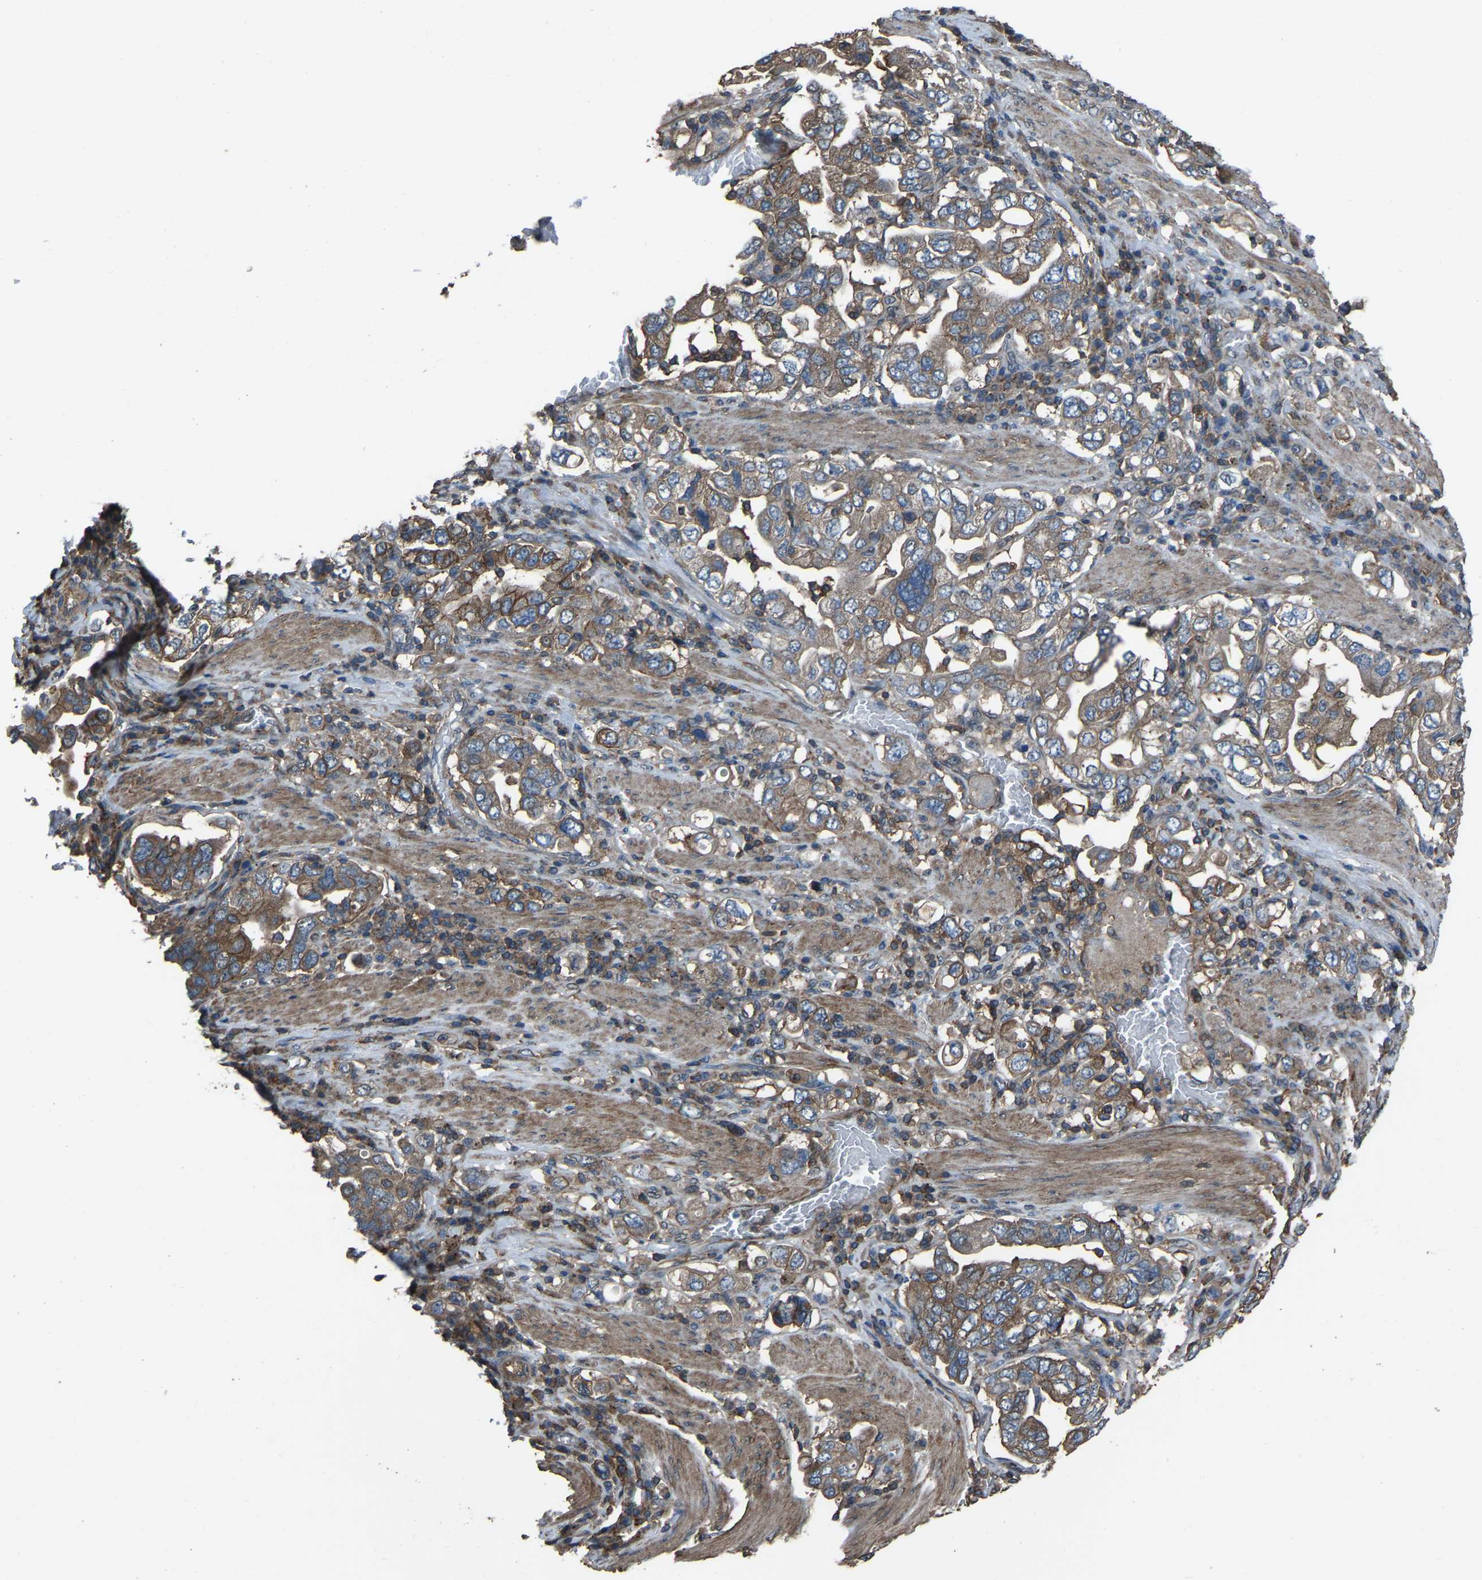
{"staining": {"intensity": "weak", "quantity": ">75%", "location": "cytoplasmic/membranous"}, "tissue": "stomach cancer", "cell_type": "Tumor cells", "image_type": "cancer", "snomed": [{"axis": "morphology", "description": "Adenocarcinoma, NOS"}, {"axis": "topography", "description": "Stomach, upper"}], "caption": "Human stomach adenocarcinoma stained with a brown dye exhibits weak cytoplasmic/membranous positive staining in approximately >75% of tumor cells.", "gene": "SLC4A2", "patient": {"sex": "male", "age": 62}}